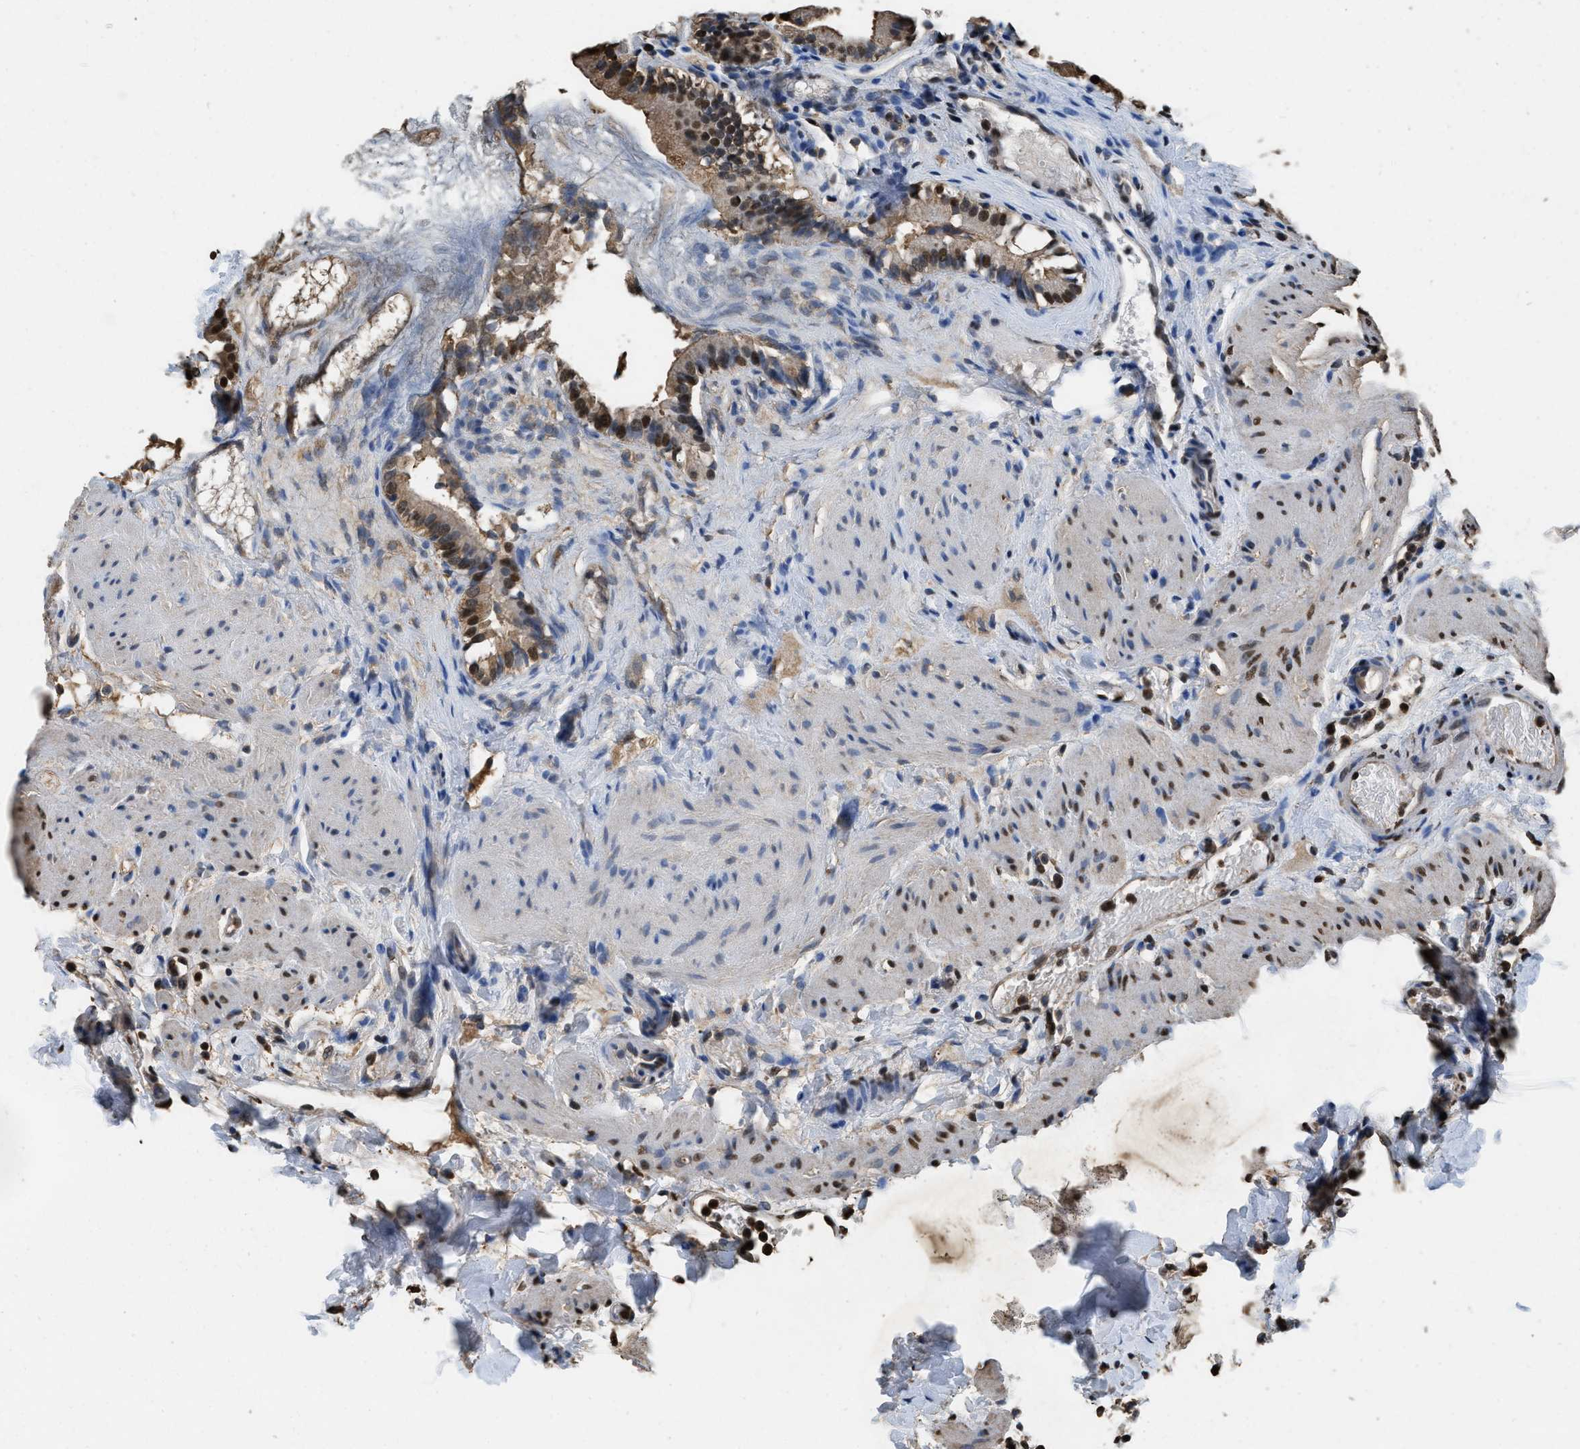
{"staining": {"intensity": "moderate", "quantity": ">75%", "location": "cytoplasmic/membranous,nuclear"}, "tissue": "gallbladder", "cell_type": "Glandular cells", "image_type": "normal", "snomed": [{"axis": "morphology", "description": "Normal tissue, NOS"}, {"axis": "topography", "description": "Gallbladder"}], "caption": "Glandular cells reveal medium levels of moderate cytoplasmic/membranous,nuclear positivity in approximately >75% of cells in normal human gallbladder. (brown staining indicates protein expression, while blue staining denotes nuclei).", "gene": "GAPDH", "patient": {"sex": "female", "age": 26}}